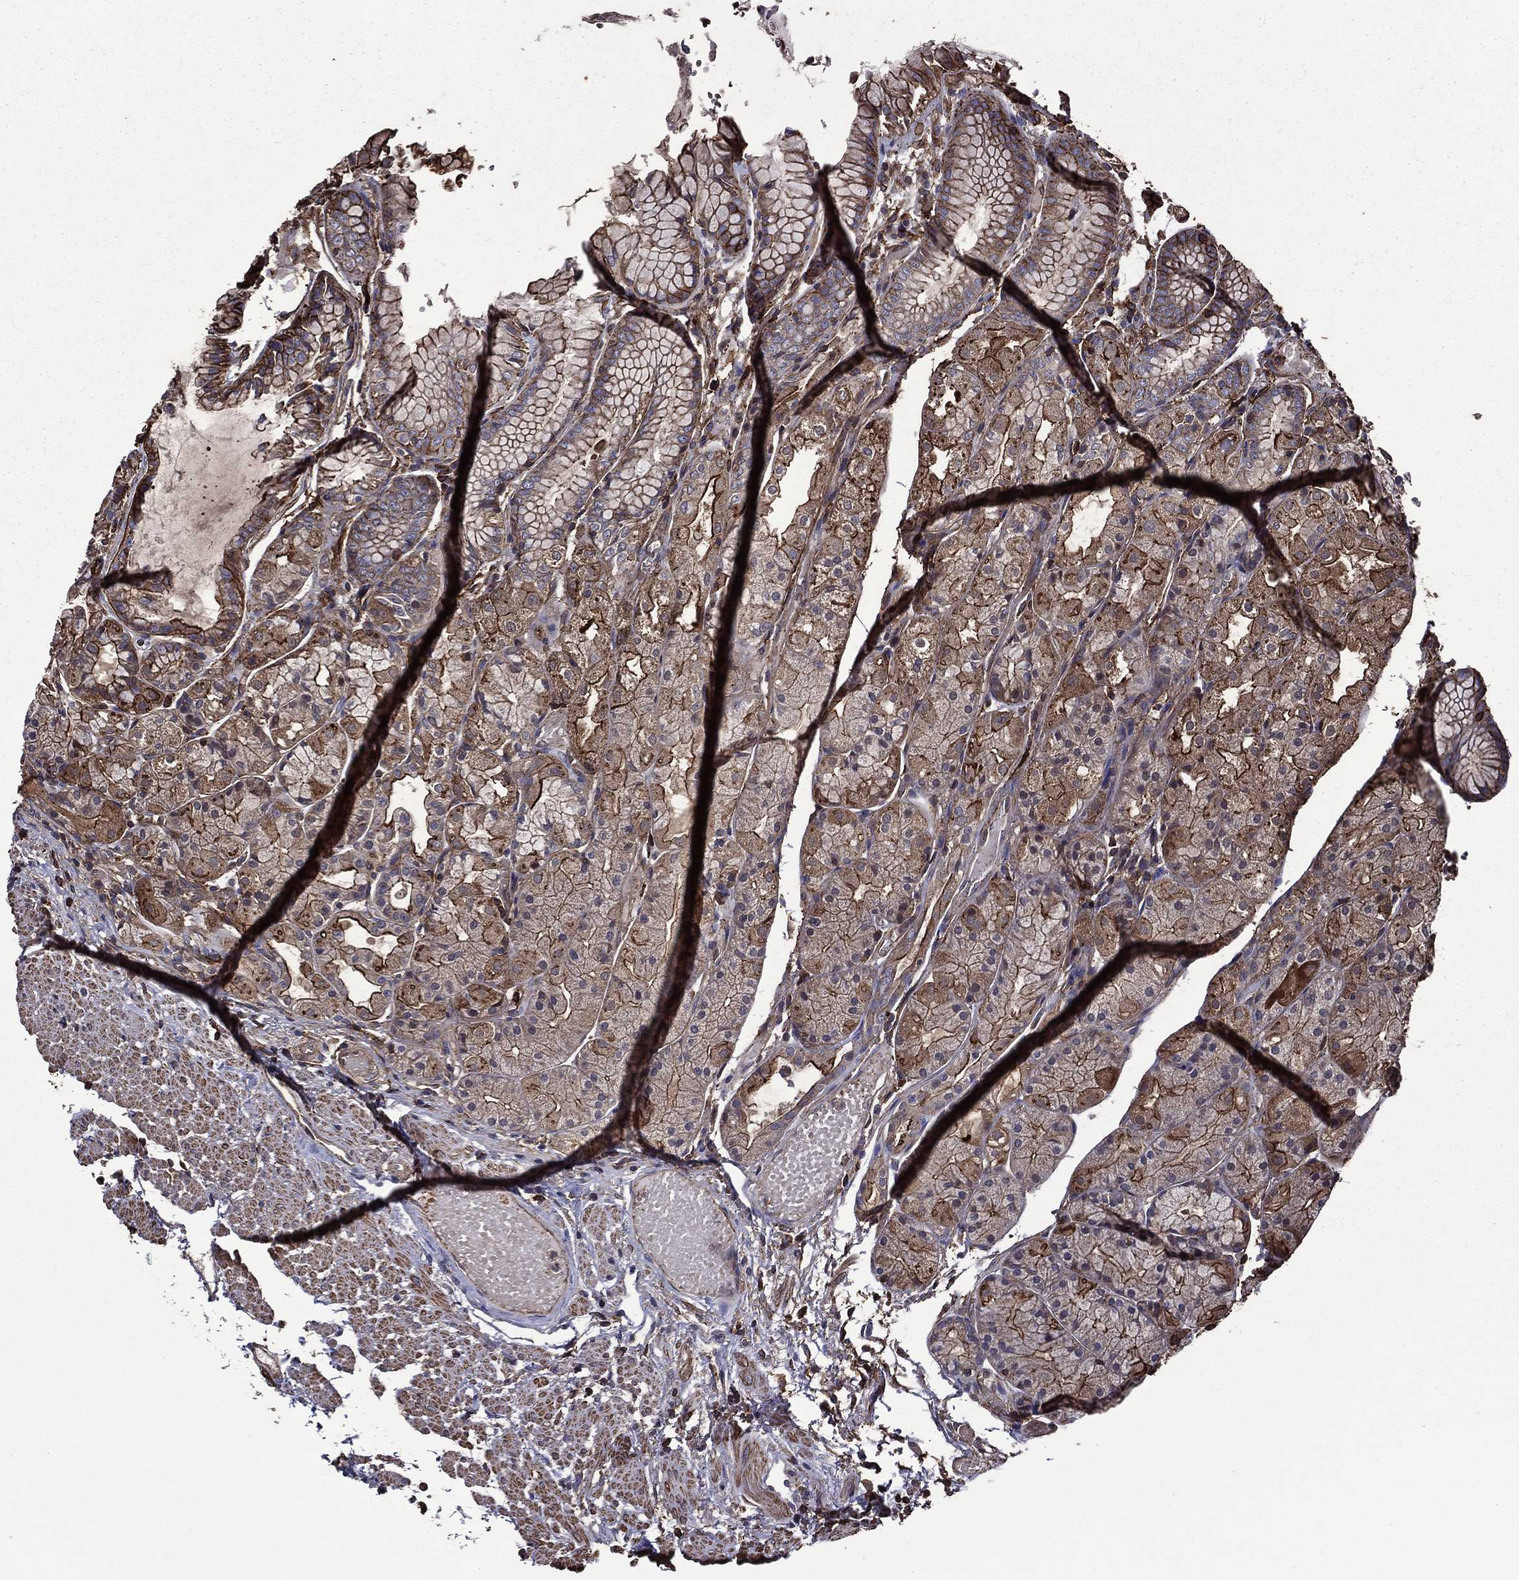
{"staining": {"intensity": "strong", "quantity": "25%-75%", "location": "cytoplasmic/membranous"}, "tissue": "stomach", "cell_type": "Glandular cells", "image_type": "normal", "snomed": [{"axis": "morphology", "description": "Normal tissue, NOS"}, {"axis": "topography", "description": "Stomach, upper"}], "caption": "Immunohistochemical staining of benign stomach displays 25%-75% levels of strong cytoplasmic/membranous protein expression in approximately 25%-75% of glandular cells. Immunohistochemistry stains the protein in brown and the nuclei are stained blue.", "gene": "PLPP3", "patient": {"sex": "male", "age": 72}}